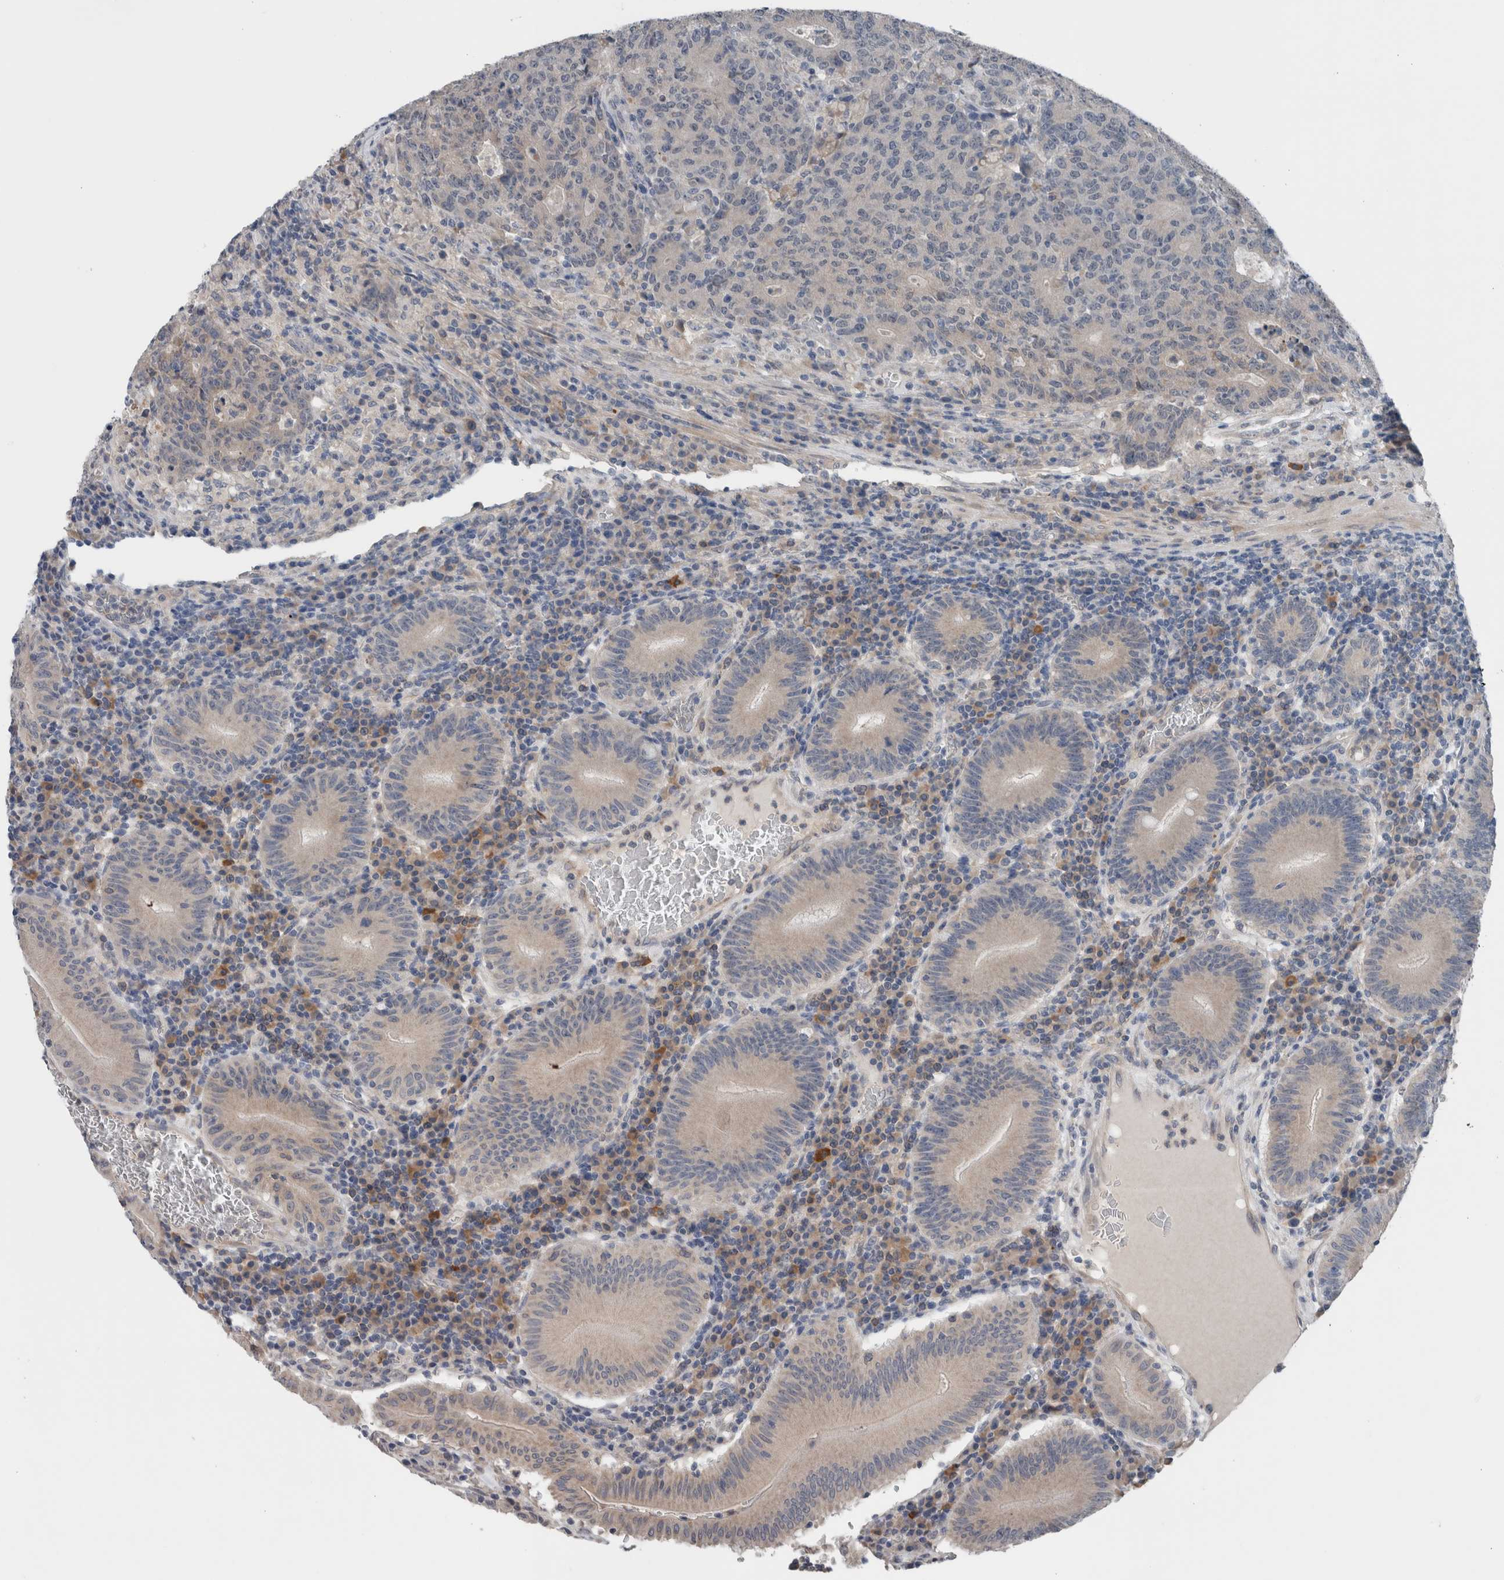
{"staining": {"intensity": "negative", "quantity": "none", "location": "none"}, "tissue": "colorectal cancer", "cell_type": "Tumor cells", "image_type": "cancer", "snomed": [{"axis": "morphology", "description": "Adenocarcinoma, NOS"}, {"axis": "topography", "description": "Colon"}], "caption": "Protein analysis of colorectal adenocarcinoma displays no significant positivity in tumor cells.", "gene": "CRNN", "patient": {"sex": "female", "age": 75}}